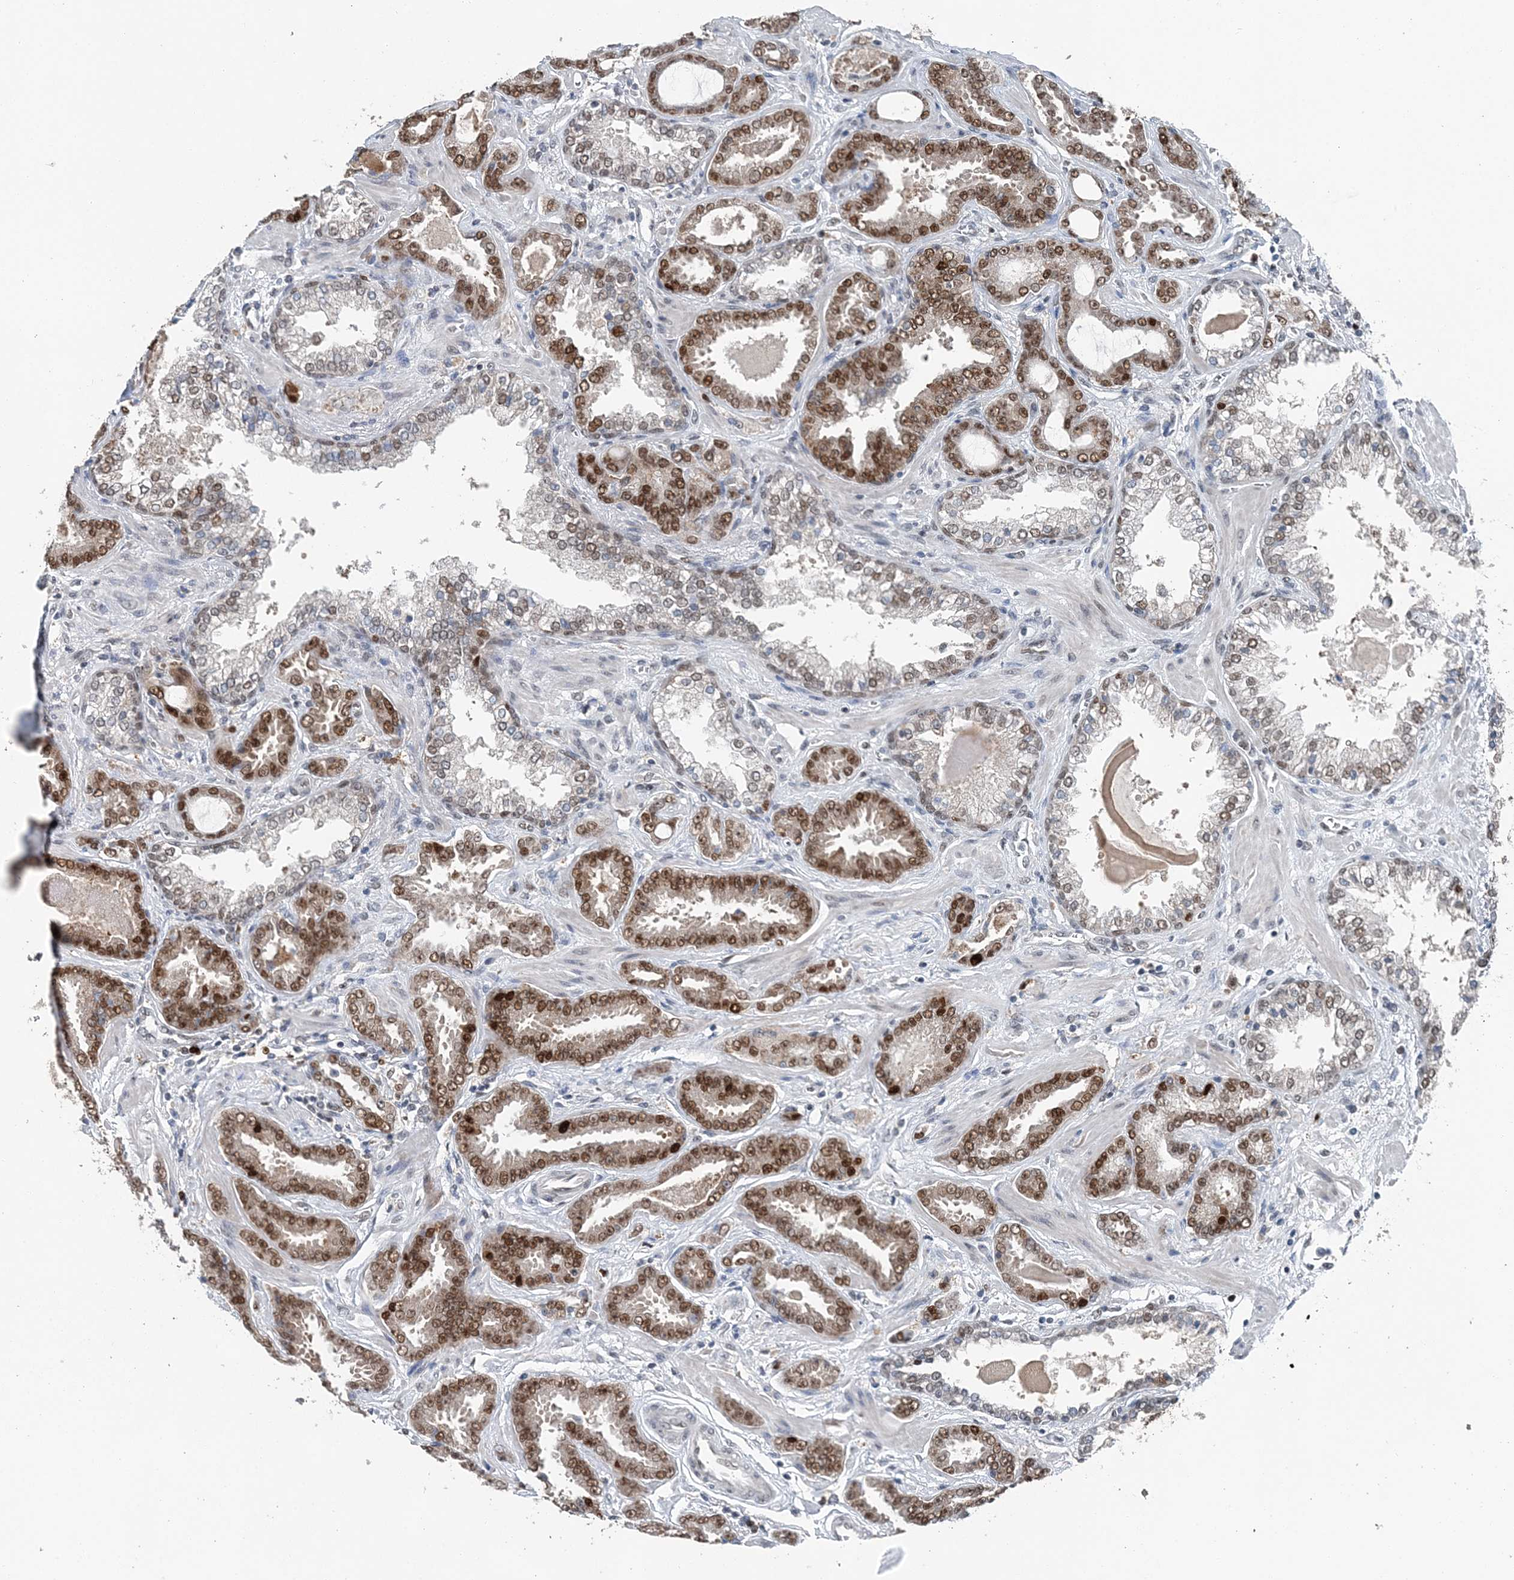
{"staining": {"intensity": "strong", "quantity": "25%-75%", "location": "nuclear"}, "tissue": "prostate cancer", "cell_type": "Tumor cells", "image_type": "cancer", "snomed": [{"axis": "morphology", "description": "Adenocarcinoma, Low grade"}, {"axis": "topography", "description": "Prostate"}], "caption": "This is an image of IHC staining of adenocarcinoma (low-grade) (prostate), which shows strong staining in the nuclear of tumor cells.", "gene": "HAT1", "patient": {"sex": "male", "age": 60}}